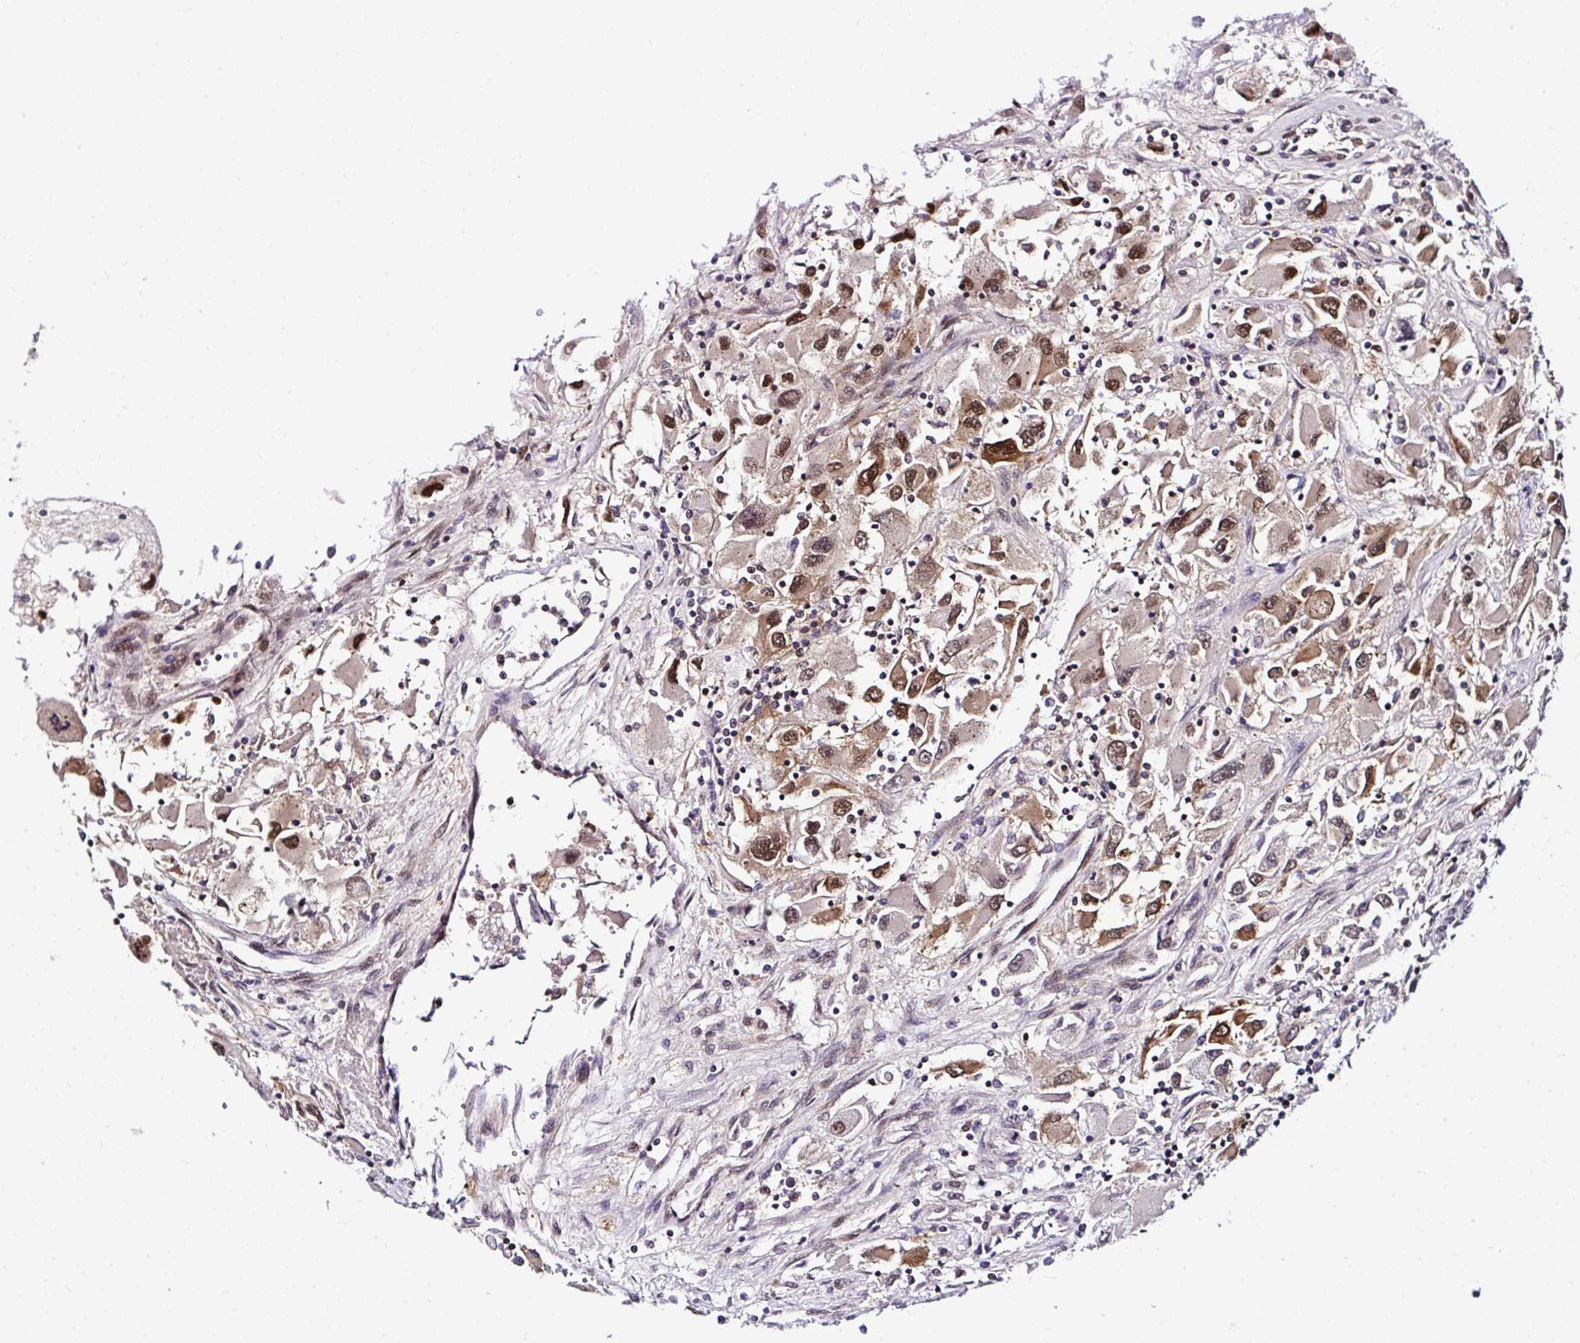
{"staining": {"intensity": "moderate", "quantity": ">75%", "location": "cytoplasmic/membranous,nuclear"}, "tissue": "renal cancer", "cell_type": "Tumor cells", "image_type": "cancer", "snomed": [{"axis": "morphology", "description": "Adenocarcinoma, NOS"}, {"axis": "topography", "description": "Kidney"}], "caption": "A medium amount of moderate cytoplasmic/membranous and nuclear positivity is present in approximately >75% of tumor cells in adenocarcinoma (renal) tissue.", "gene": "PIN4", "patient": {"sex": "female", "age": 52}}